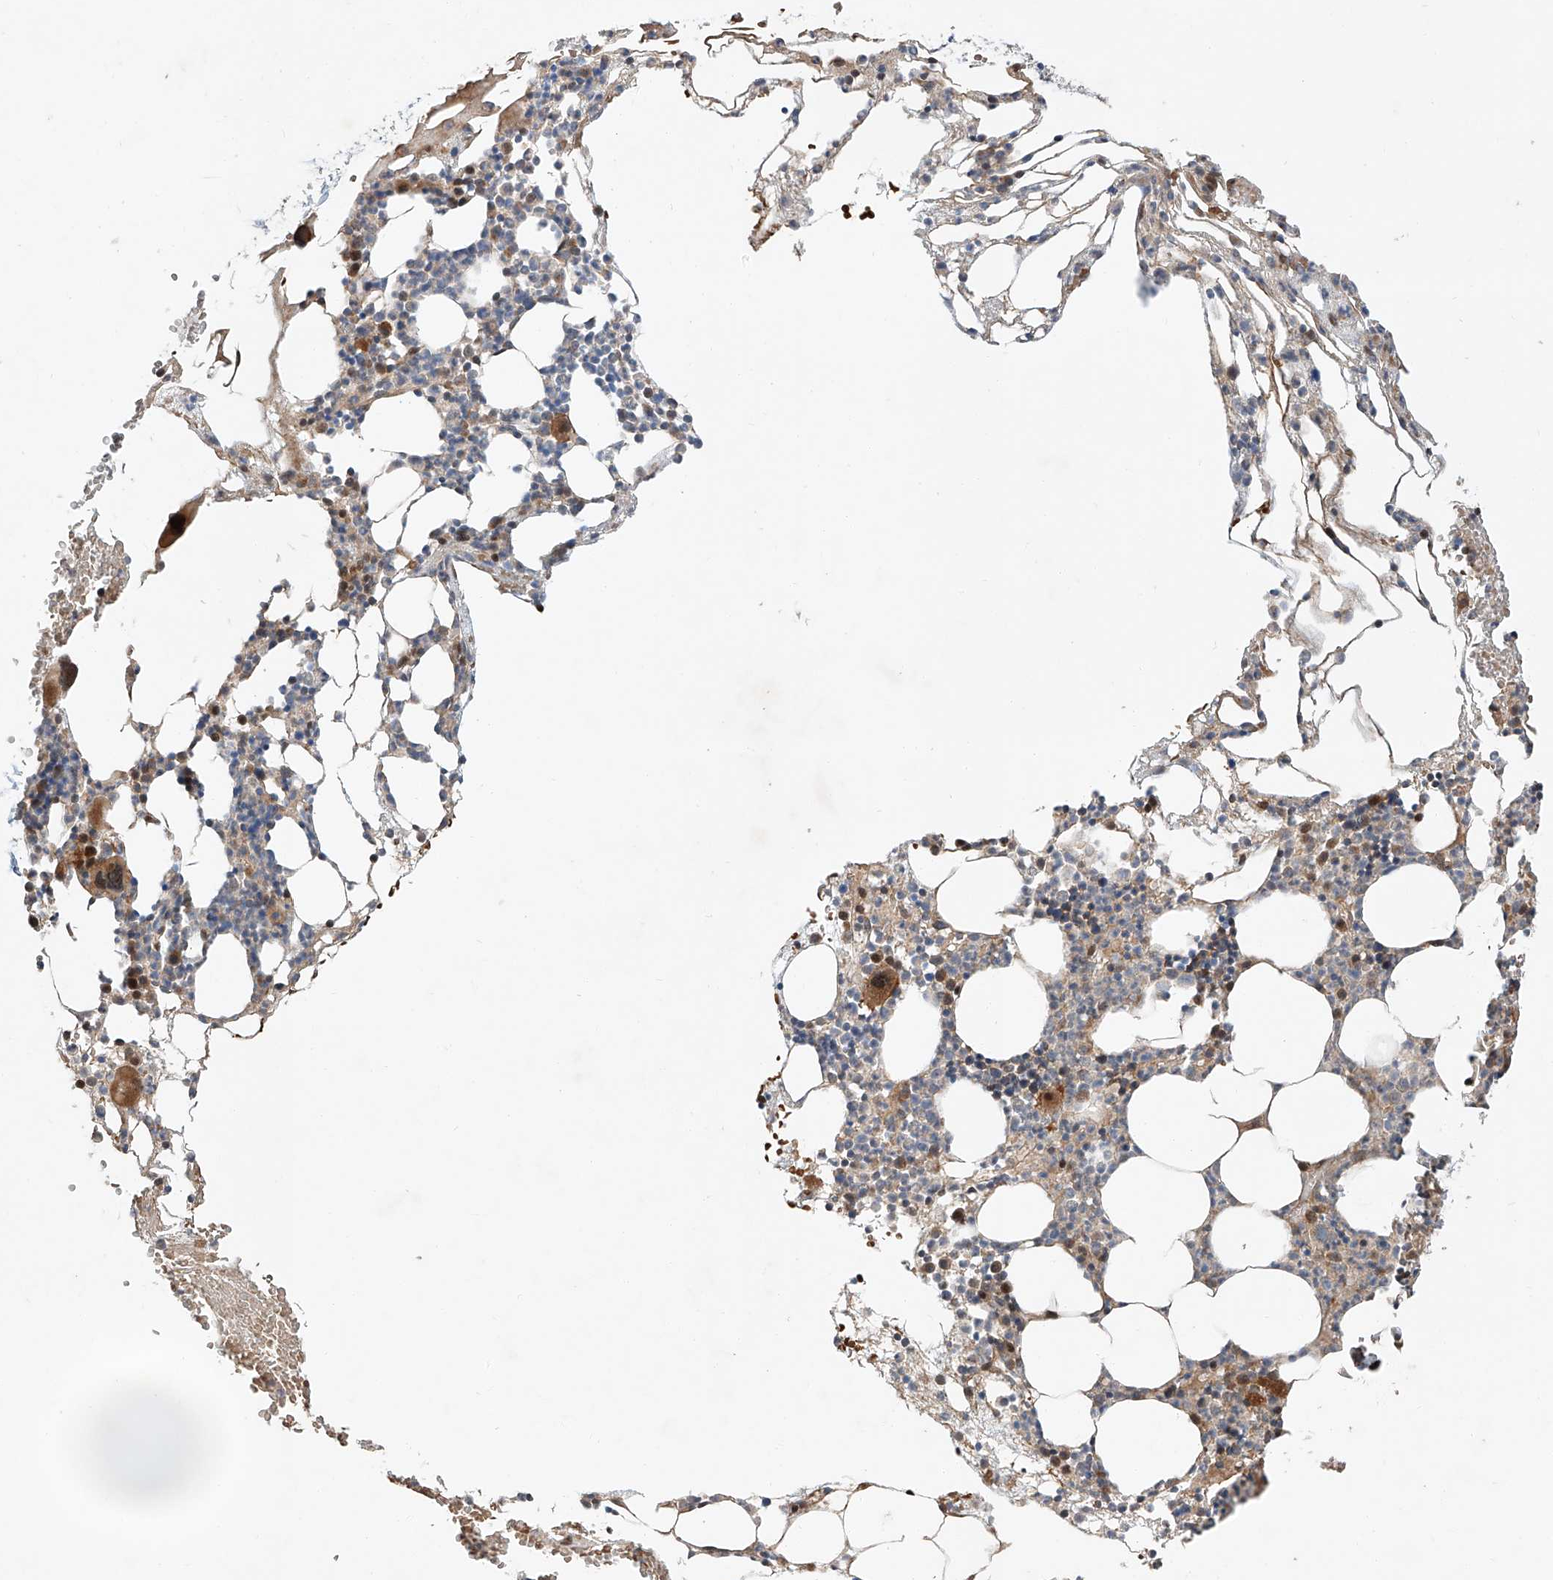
{"staining": {"intensity": "moderate", "quantity": "<25%", "location": "cytoplasmic/membranous"}, "tissue": "bone marrow", "cell_type": "Hematopoietic cells", "image_type": "normal", "snomed": [{"axis": "morphology", "description": "Normal tissue, NOS"}, {"axis": "morphology", "description": "Inflammation, NOS"}, {"axis": "topography", "description": "Bone marrow"}], "caption": "The photomicrograph demonstrates staining of normal bone marrow, revealing moderate cytoplasmic/membranous protein staining (brown color) within hematopoietic cells.", "gene": "USF3", "patient": {"sex": "female", "age": 78}}